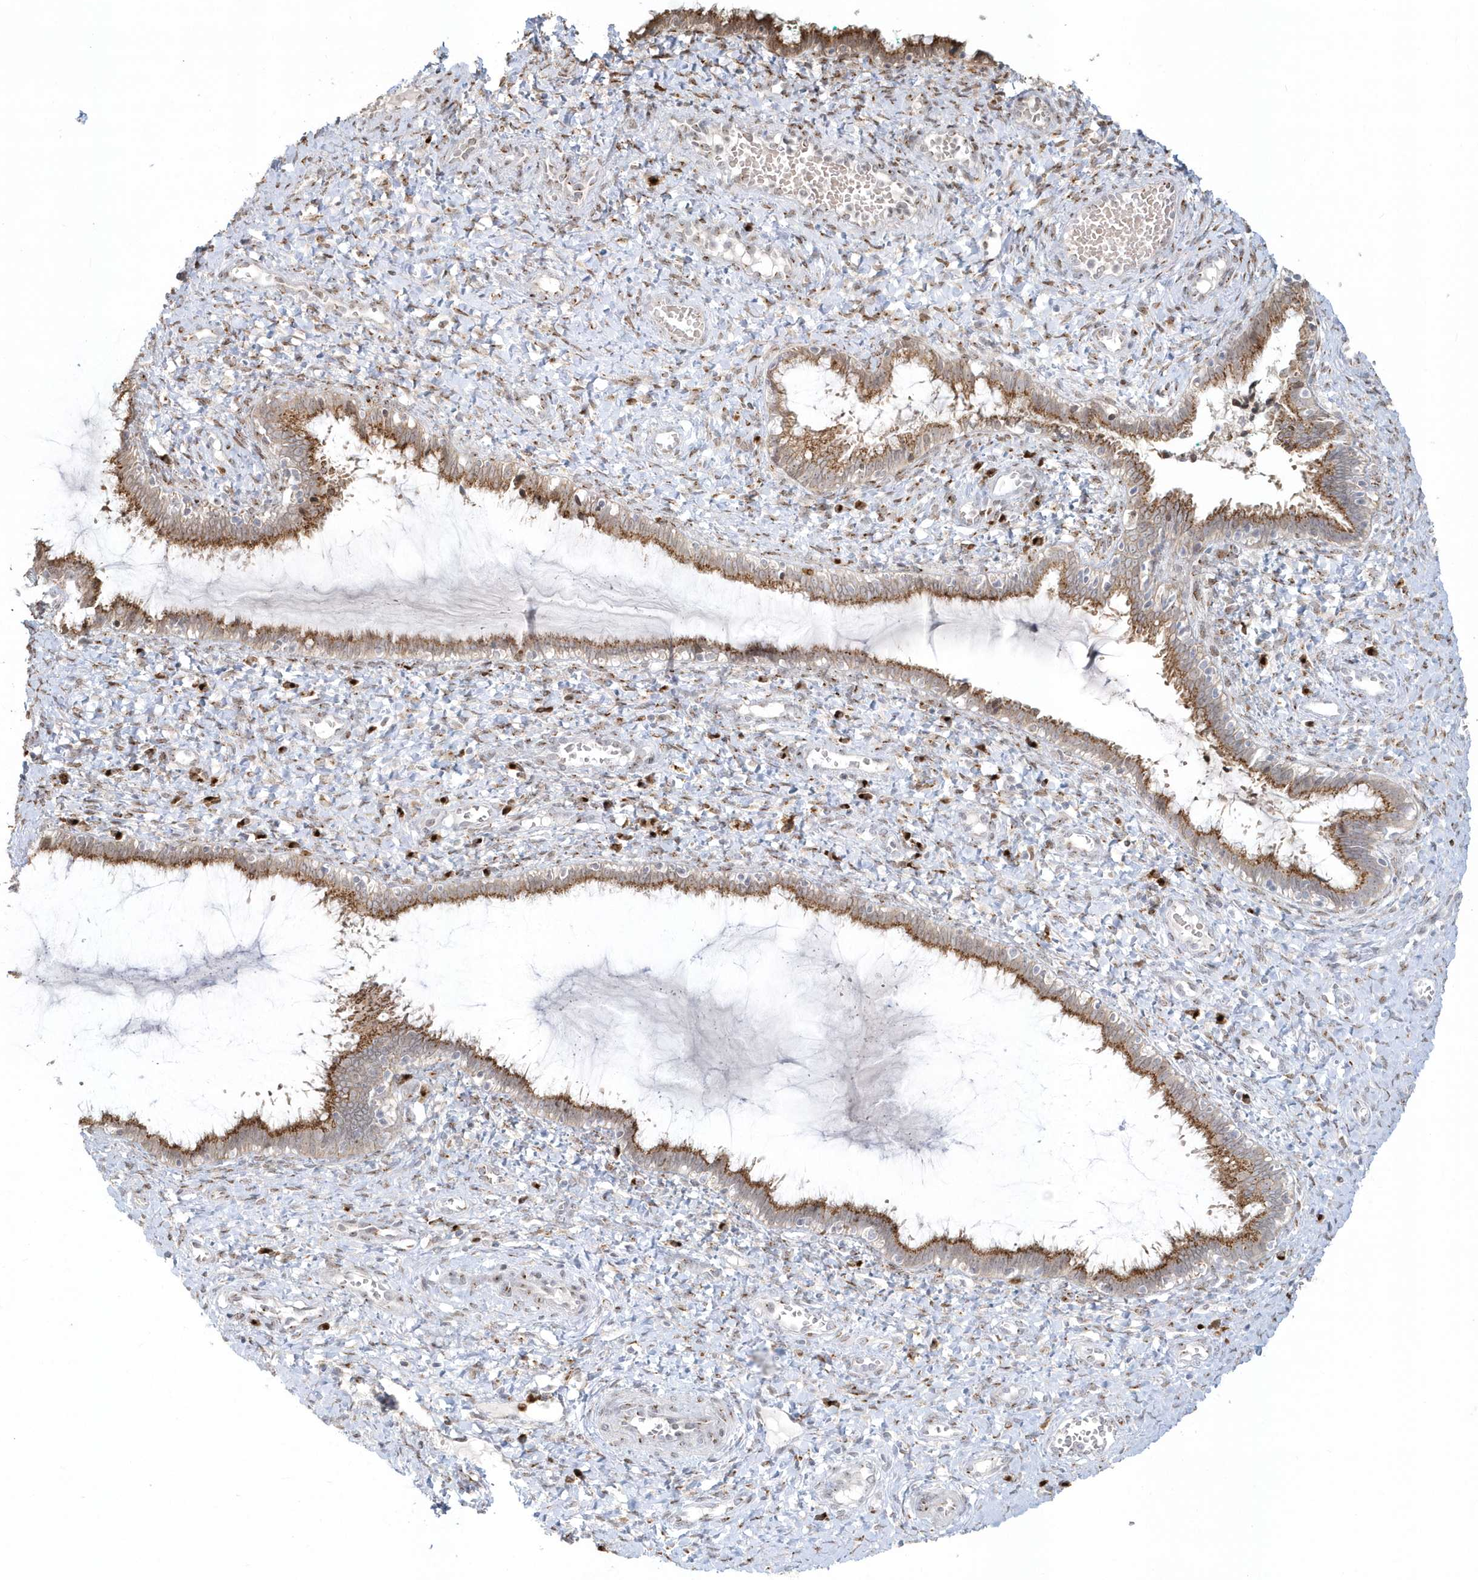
{"staining": {"intensity": "moderate", "quantity": ">75%", "location": "cytoplasmic/membranous"}, "tissue": "cervix", "cell_type": "Glandular cells", "image_type": "normal", "snomed": [{"axis": "morphology", "description": "Normal tissue, NOS"}, {"axis": "morphology", "description": "Adenocarcinoma, NOS"}, {"axis": "topography", "description": "Cervix"}], "caption": "A brown stain highlights moderate cytoplasmic/membranous staining of a protein in glandular cells of normal cervix.", "gene": "DHFR", "patient": {"sex": "female", "age": 29}}